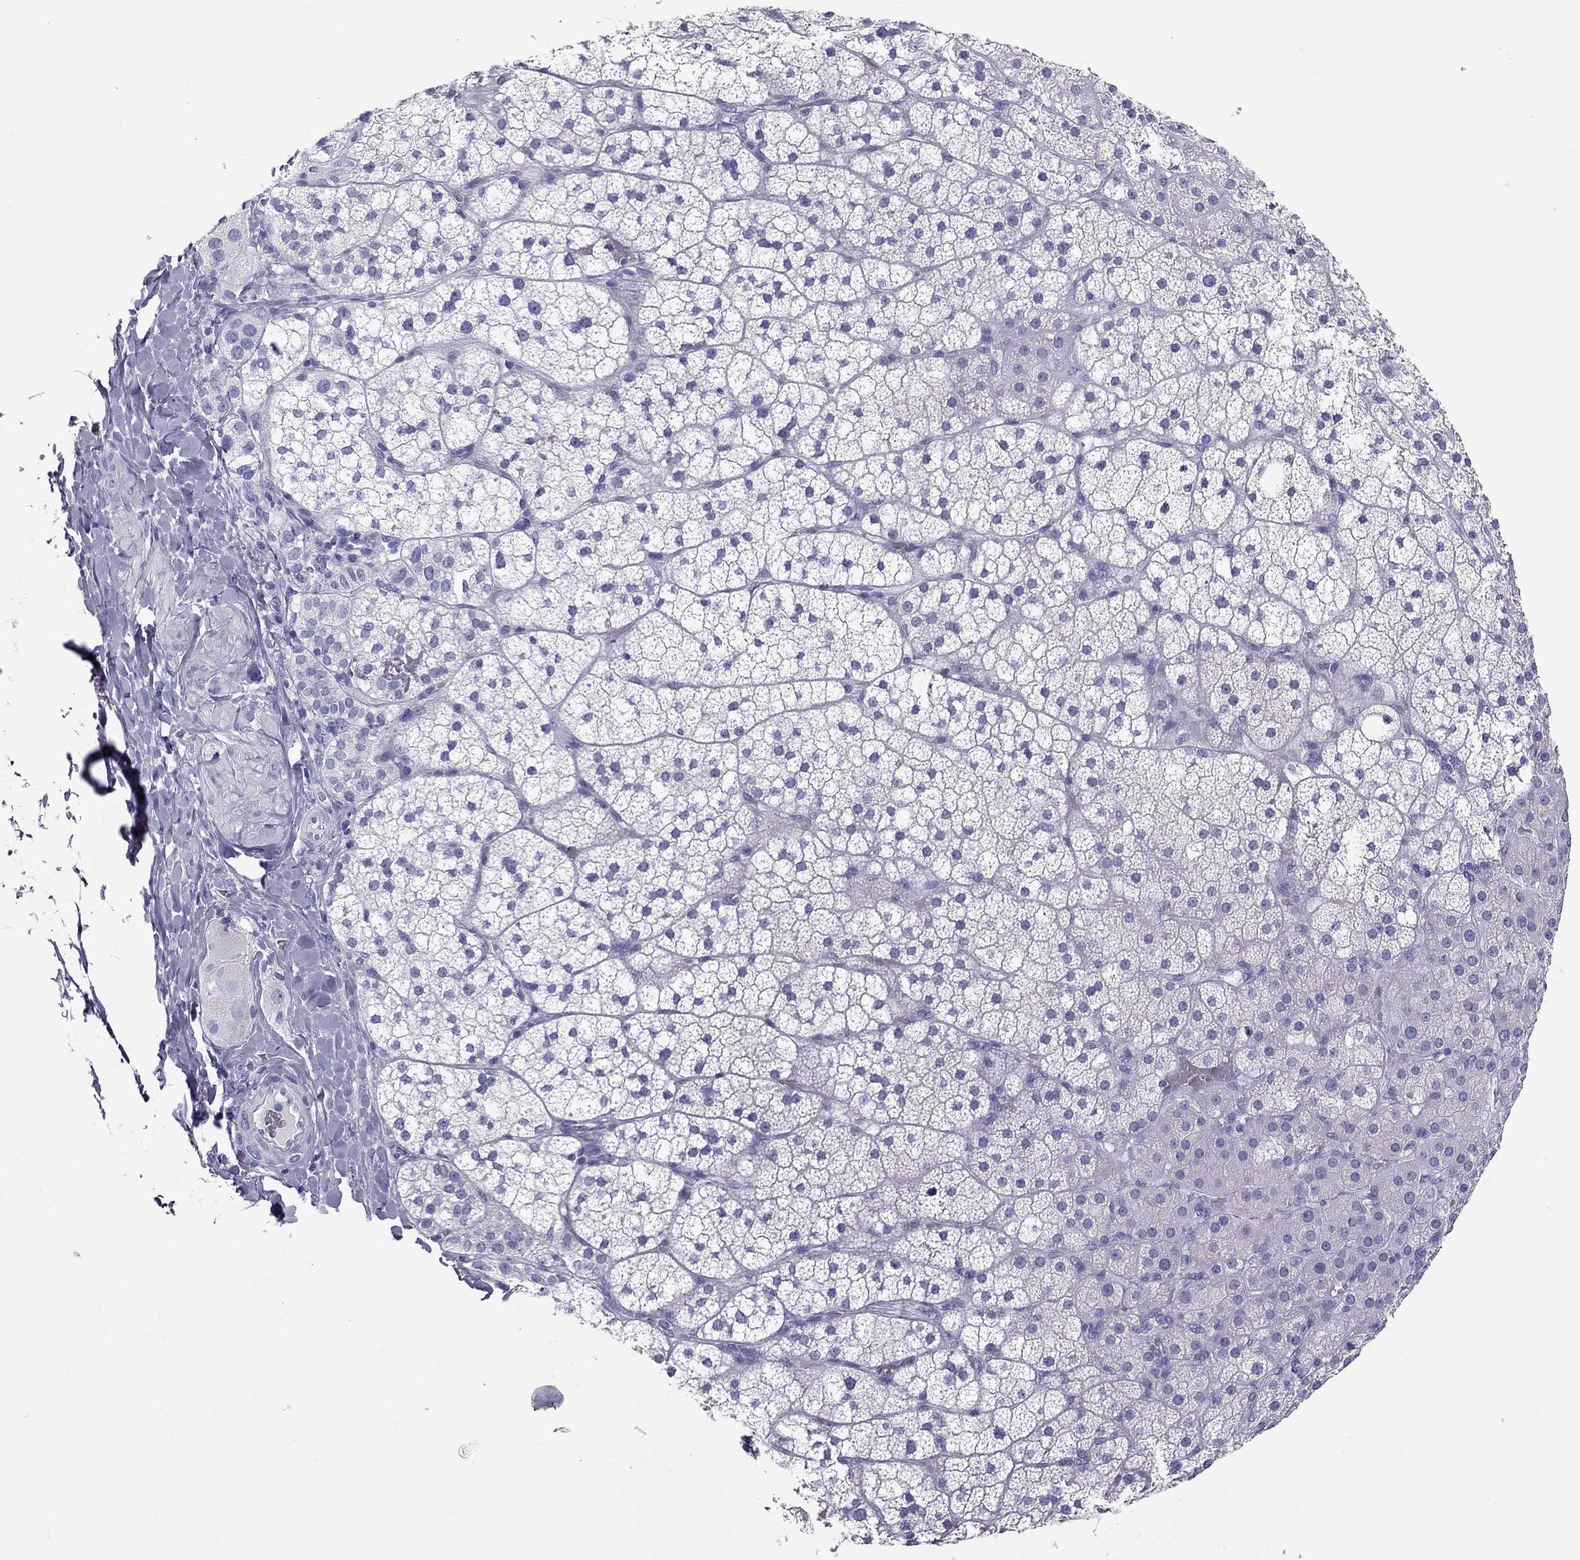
{"staining": {"intensity": "negative", "quantity": "none", "location": "none"}, "tissue": "adrenal gland", "cell_type": "Glandular cells", "image_type": "normal", "snomed": [{"axis": "morphology", "description": "Normal tissue, NOS"}, {"axis": "topography", "description": "Adrenal gland"}], "caption": "This is a micrograph of immunohistochemistry (IHC) staining of normal adrenal gland, which shows no positivity in glandular cells. Brightfield microscopy of immunohistochemistry (IHC) stained with DAB (brown) and hematoxylin (blue), captured at high magnification.", "gene": "PSMB11", "patient": {"sex": "male", "age": 53}}